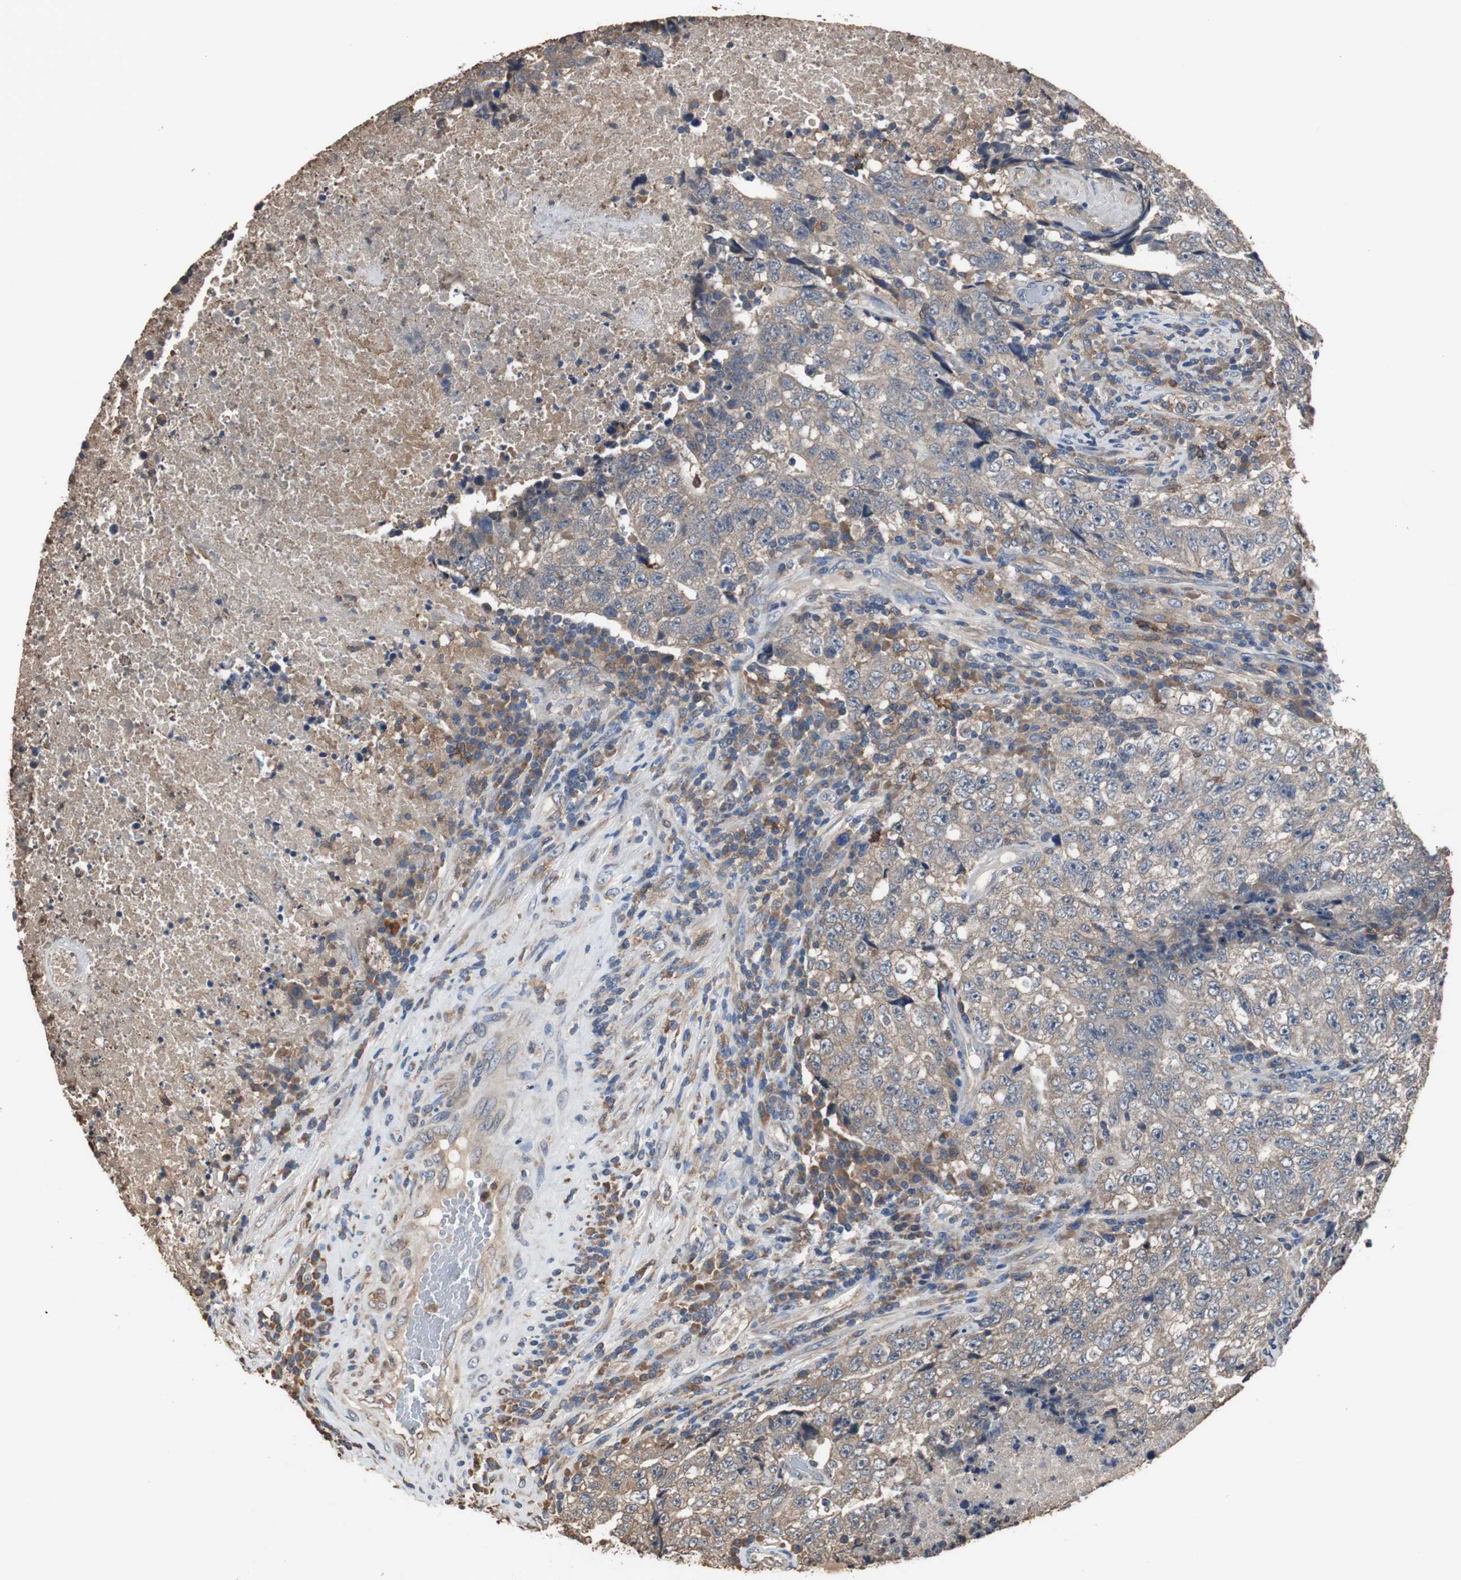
{"staining": {"intensity": "weak", "quantity": "25%-75%", "location": "cytoplasmic/membranous"}, "tissue": "testis cancer", "cell_type": "Tumor cells", "image_type": "cancer", "snomed": [{"axis": "morphology", "description": "Necrosis, NOS"}, {"axis": "morphology", "description": "Carcinoma, Embryonal, NOS"}, {"axis": "topography", "description": "Testis"}], "caption": "An image showing weak cytoplasmic/membranous expression in about 25%-75% of tumor cells in testis embryonal carcinoma, as visualized by brown immunohistochemical staining.", "gene": "SCIMP", "patient": {"sex": "male", "age": 19}}